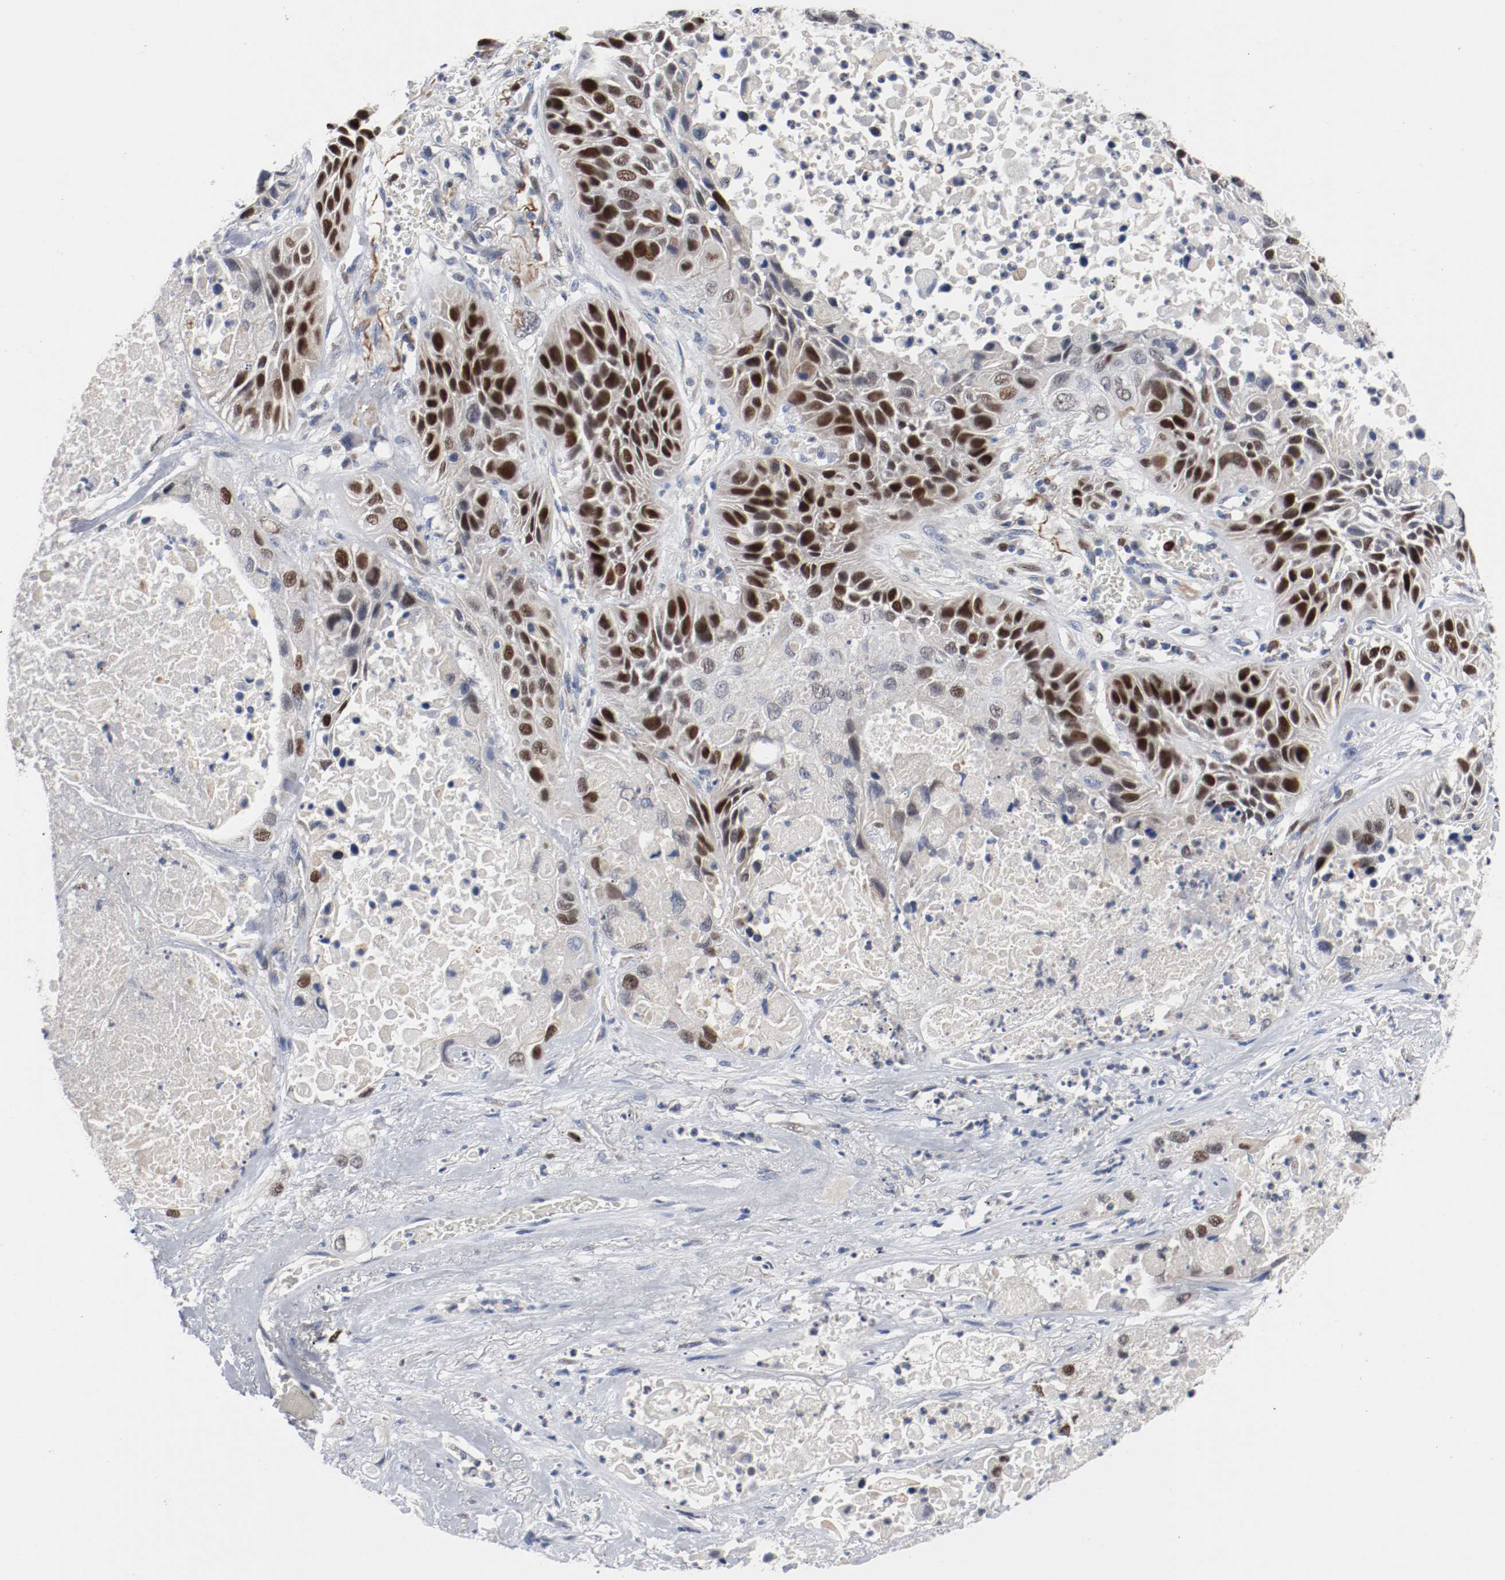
{"staining": {"intensity": "strong", "quantity": "25%-75%", "location": "nuclear"}, "tissue": "lung cancer", "cell_type": "Tumor cells", "image_type": "cancer", "snomed": [{"axis": "morphology", "description": "Squamous cell carcinoma, NOS"}, {"axis": "topography", "description": "Lung"}], "caption": "Immunohistochemistry (DAB) staining of squamous cell carcinoma (lung) demonstrates strong nuclear protein expression in about 25%-75% of tumor cells.", "gene": "MCM6", "patient": {"sex": "female", "age": 76}}